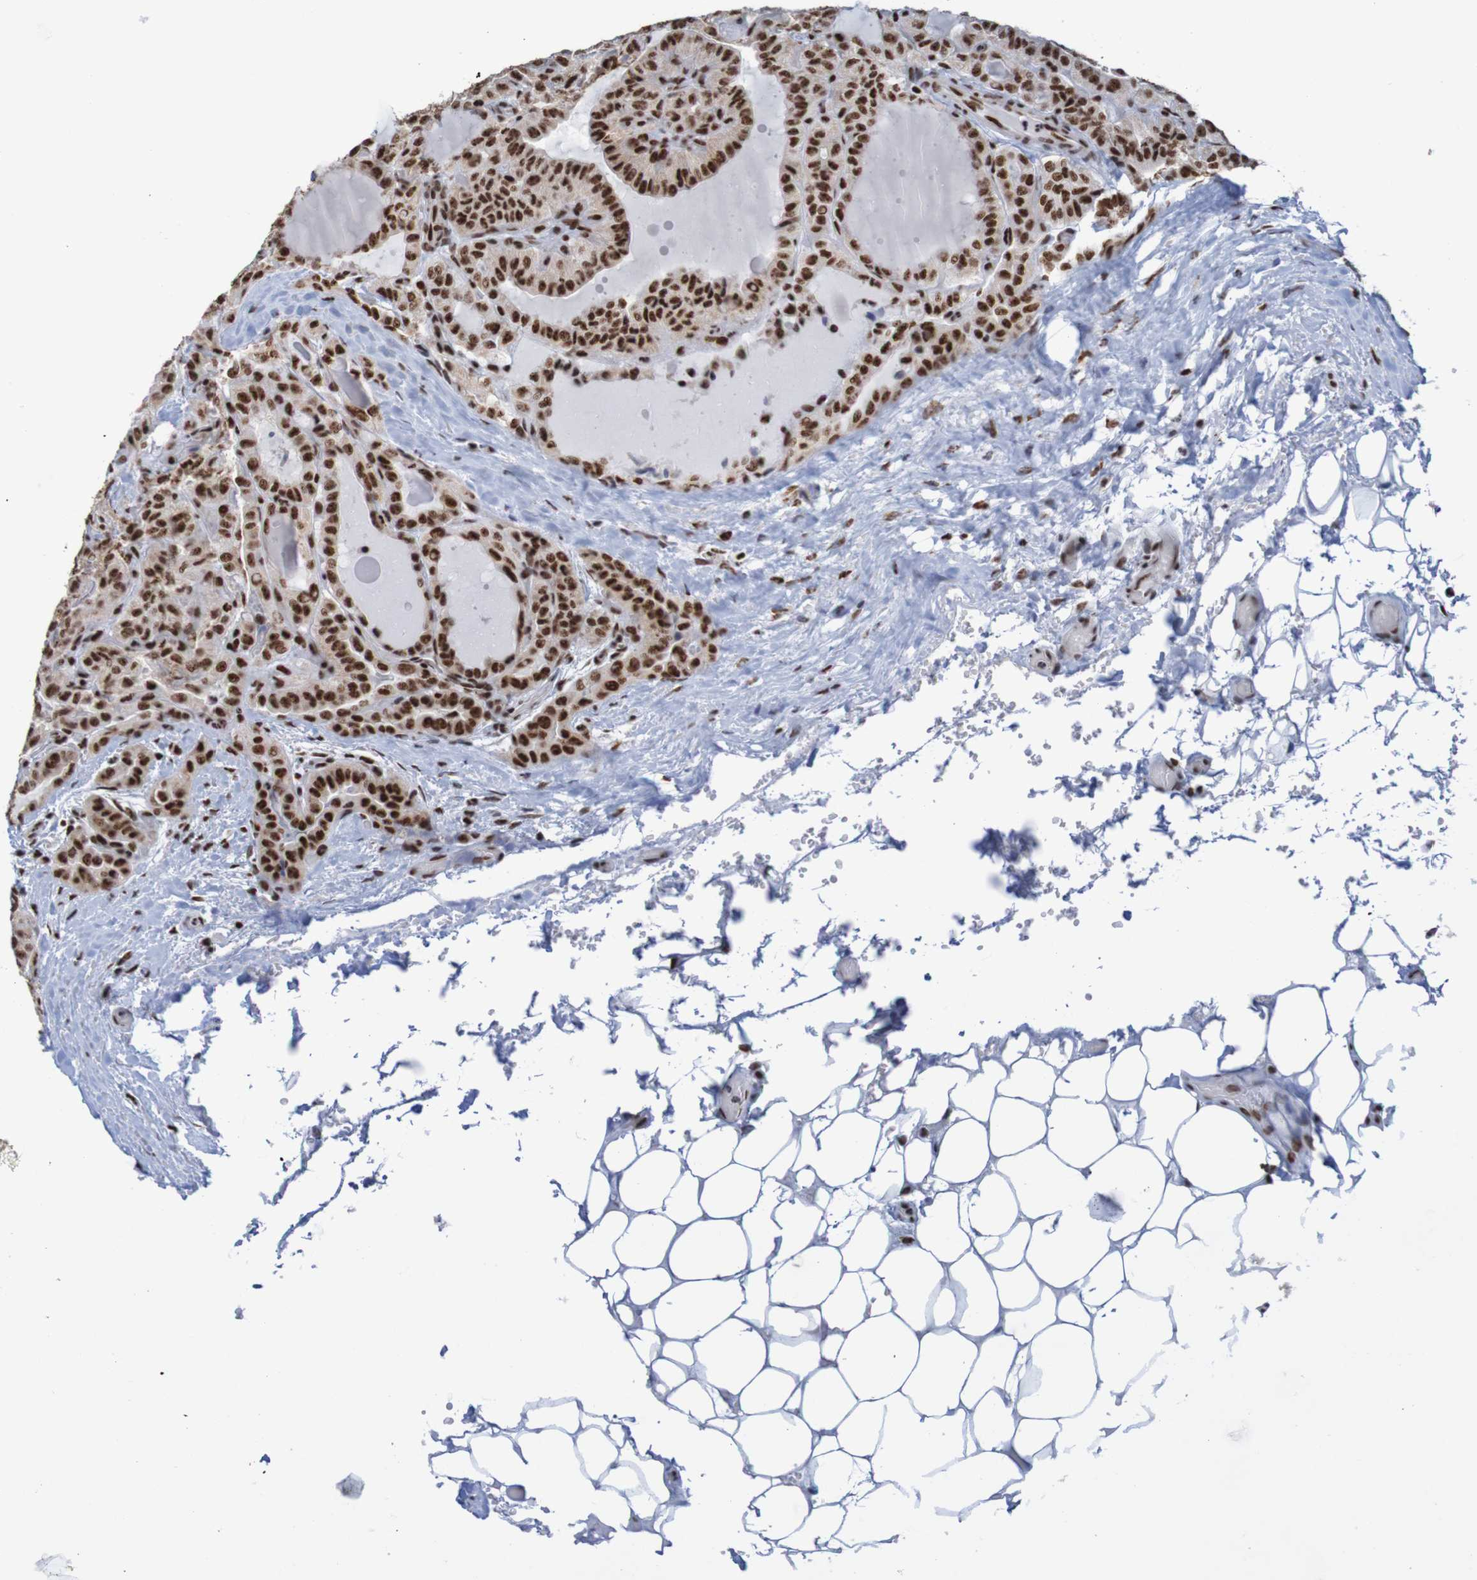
{"staining": {"intensity": "strong", "quantity": ">75%", "location": "nuclear"}, "tissue": "thyroid cancer", "cell_type": "Tumor cells", "image_type": "cancer", "snomed": [{"axis": "morphology", "description": "Papillary adenocarcinoma, NOS"}, {"axis": "topography", "description": "Thyroid gland"}], "caption": "The histopathology image demonstrates staining of papillary adenocarcinoma (thyroid), revealing strong nuclear protein positivity (brown color) within tumor cells.", "gene": "THRAP3", "patient": {"sex": "male", "age": 77}}